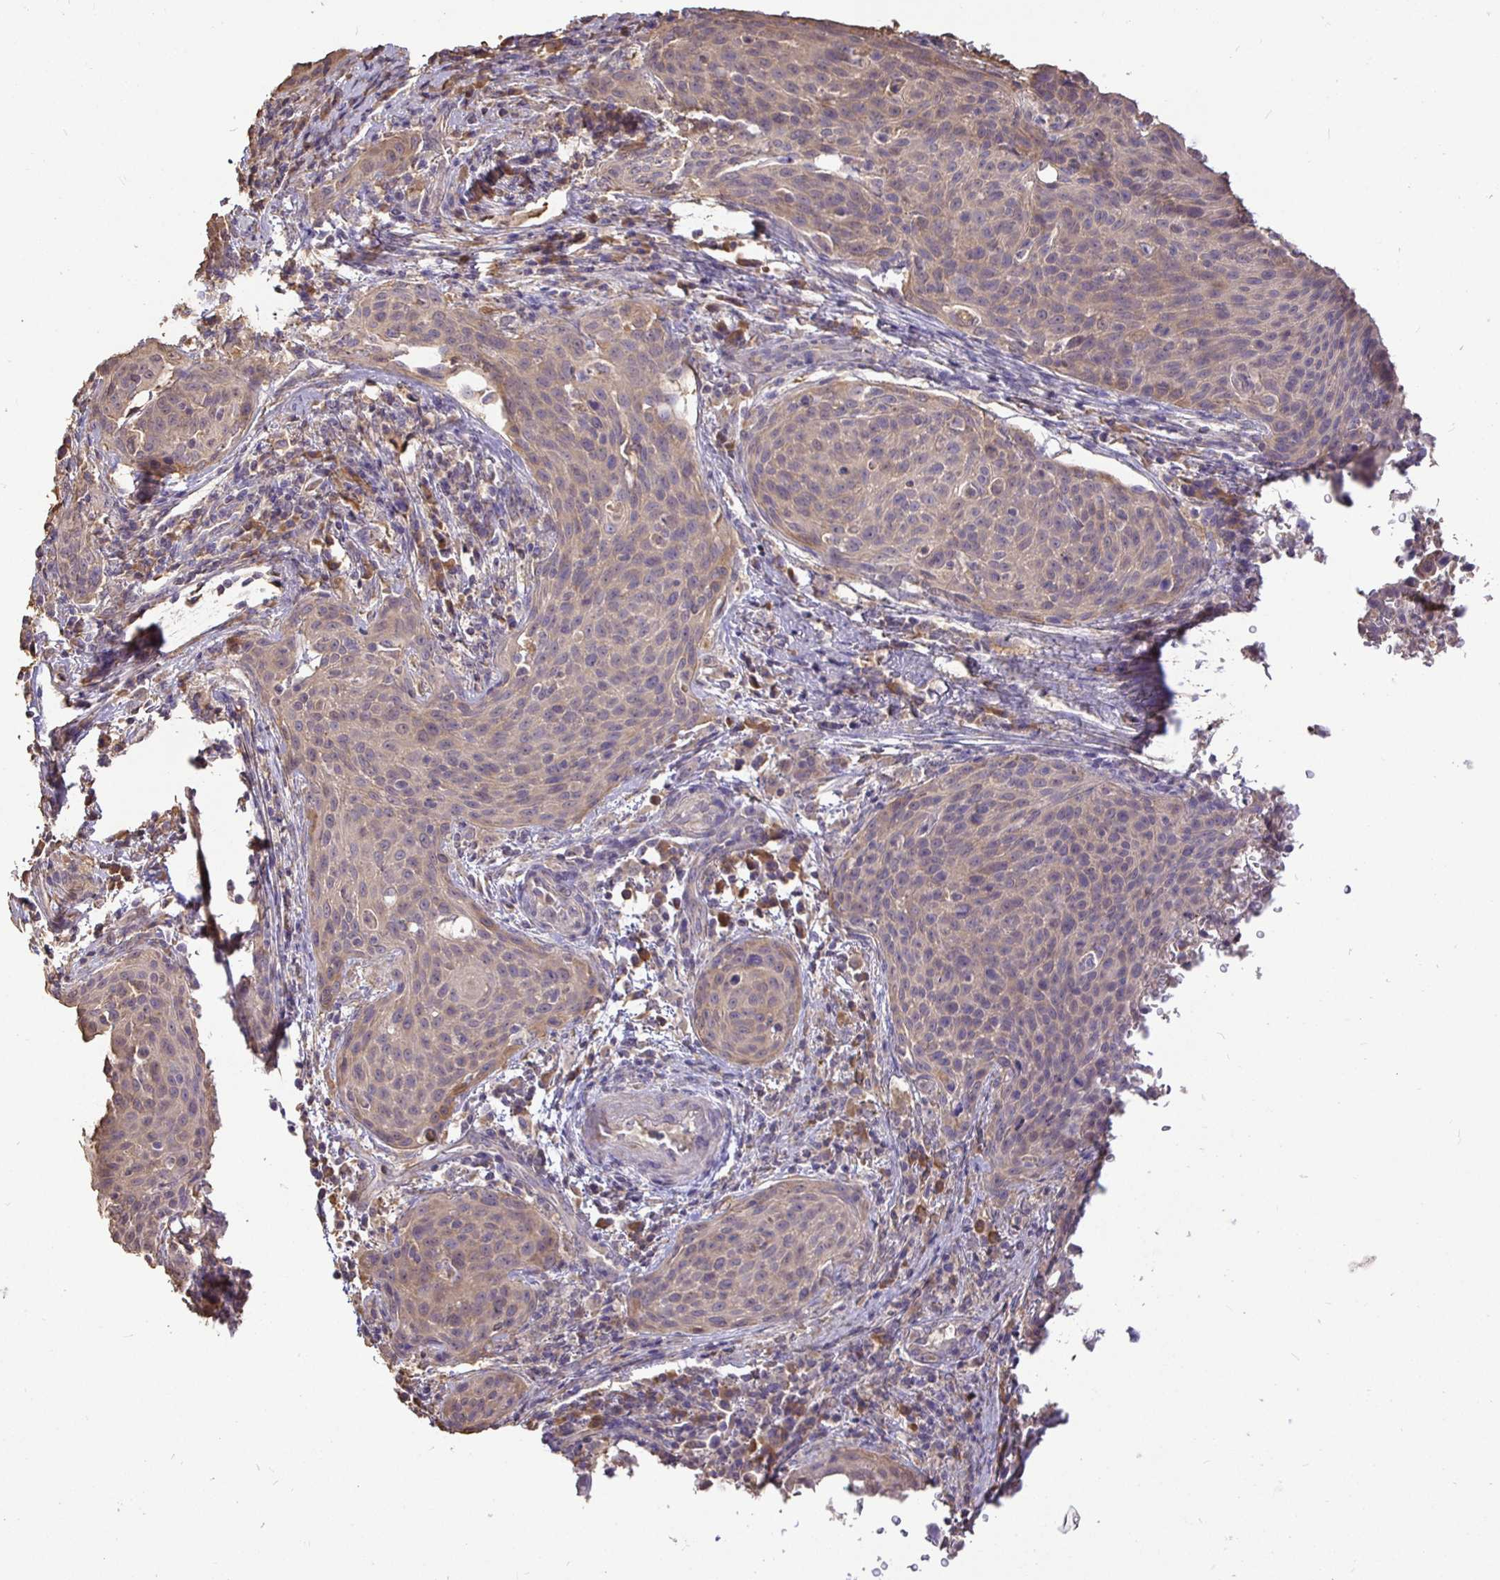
{"staining": {"intensity": "weak", "quantity": "<25%", "location": "cytoplasmic/membranous"}, "tissue": "cervical cancer", "cell_type": "Tumor cells", "image_type": "cancer", "snomed": [{"axis": "morphology", "description": "Squamous cell carcinoma, NOS"}, {"axis": "topography", "description": "Cervix"}], "caption": "High magnification brightfield microscopy of cervical cancer (squamous cell carcinoma) stained with DAB (brown) and counterstained with hematoxylin (blue): tumor cells show no significant expression.", "gene": "MAPK8IP3", "patient": {"sex": "female", "age": 31}}